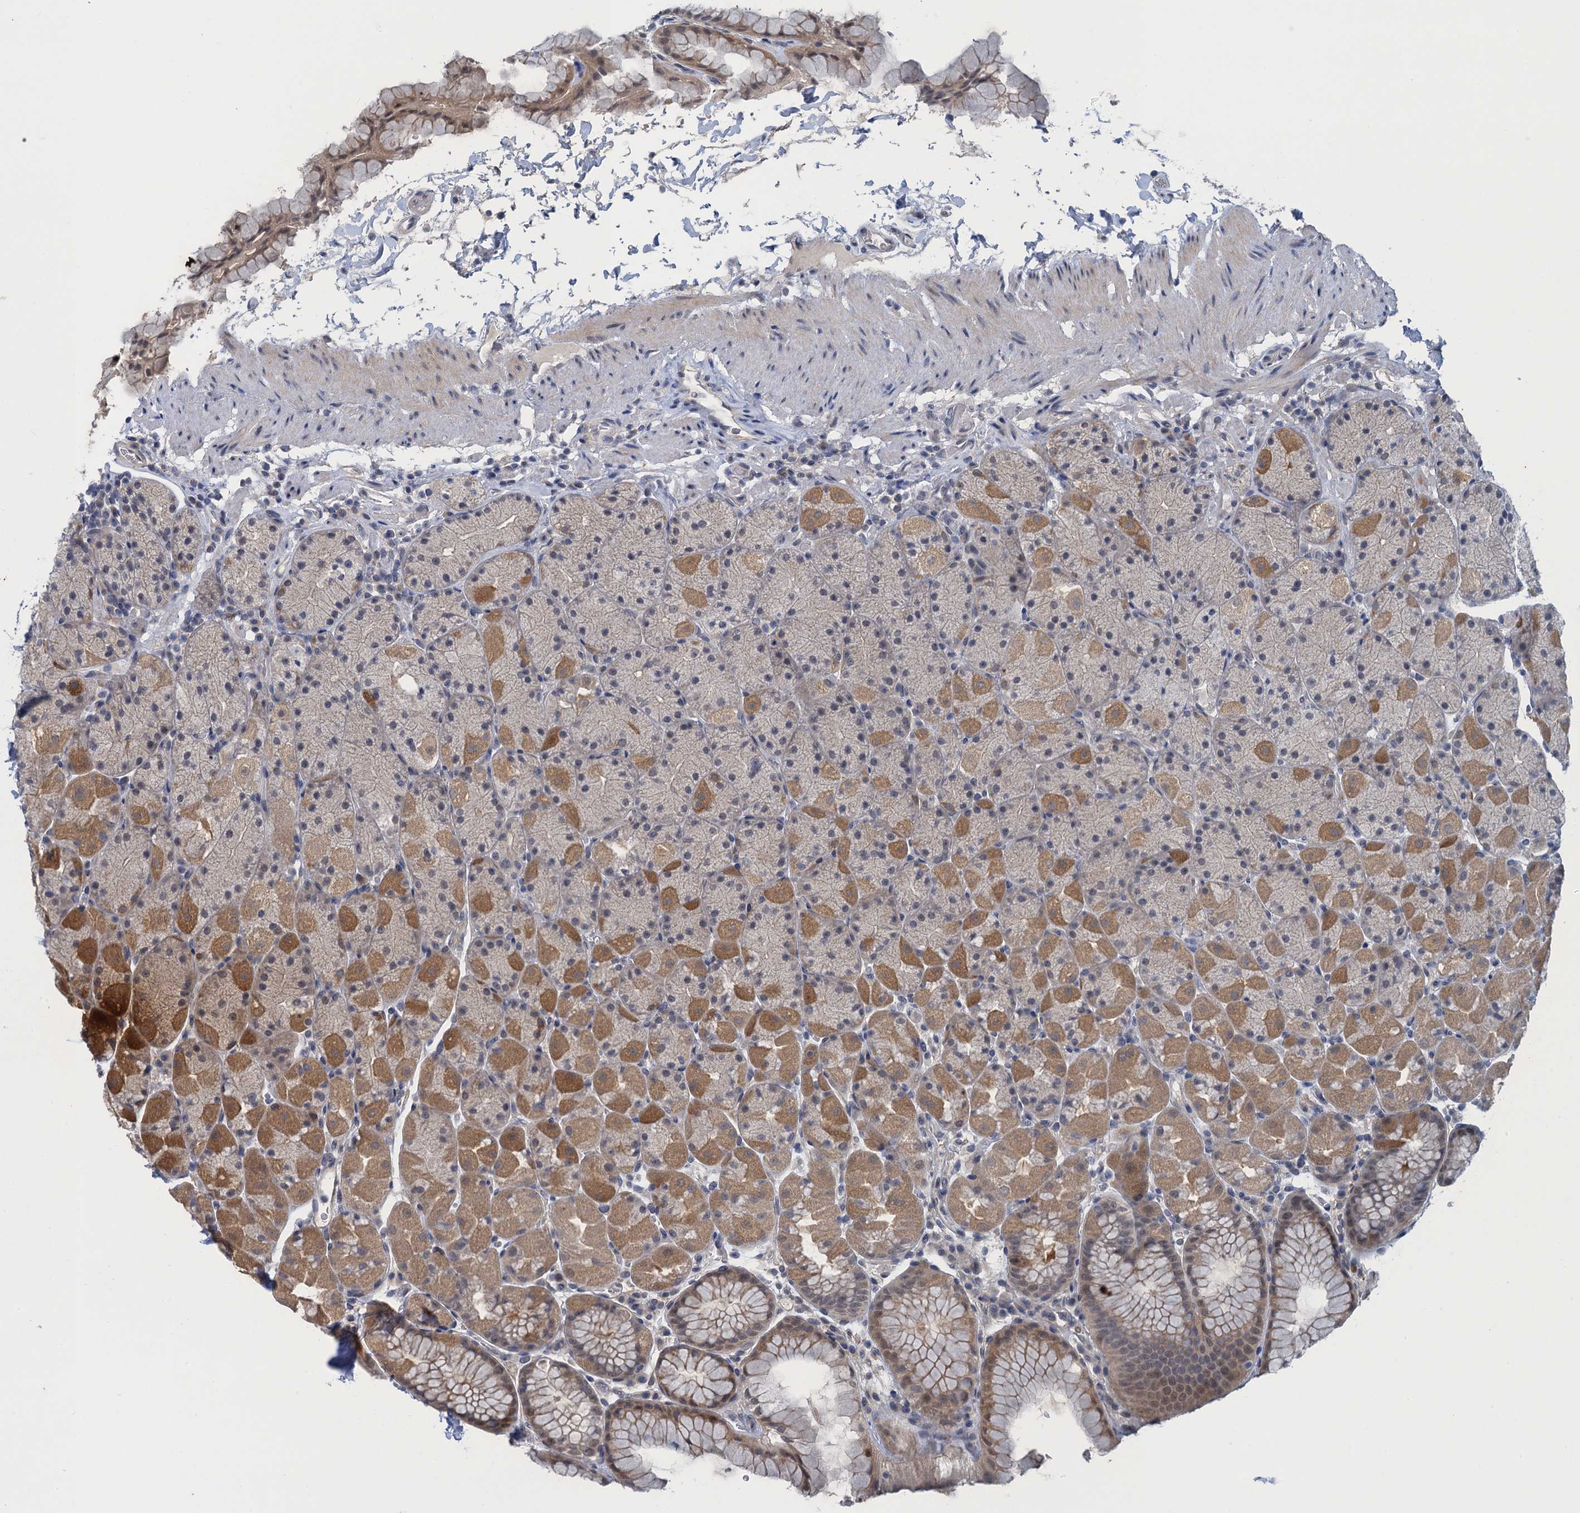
{"staining": {"intensity": "weak", "quantity": ">75%", "location": "cytoplasmic/membranous"}, "tissue": "stomach", "cell_type": "Glandular cells", "image_type": "normal", "snomed": [{"axis": "morphology", "description": "Normal tissue, NOS"}, {"axis": "topography", "description": "Stomach, upper"}, {"axis": "topography", "description": "Stomach, lower"}], "caption": "The image demonstrates staining of normal stomach, revealing weak cytoplasmic/membranous protein staining (brown color) within glandular cells. (DAB (3,3'-diaminobenzidine) IHC with brightfield microscopy, high magnification).", "gene": "MRFAP1", "patient": {"sex": "male", "age": 67}}